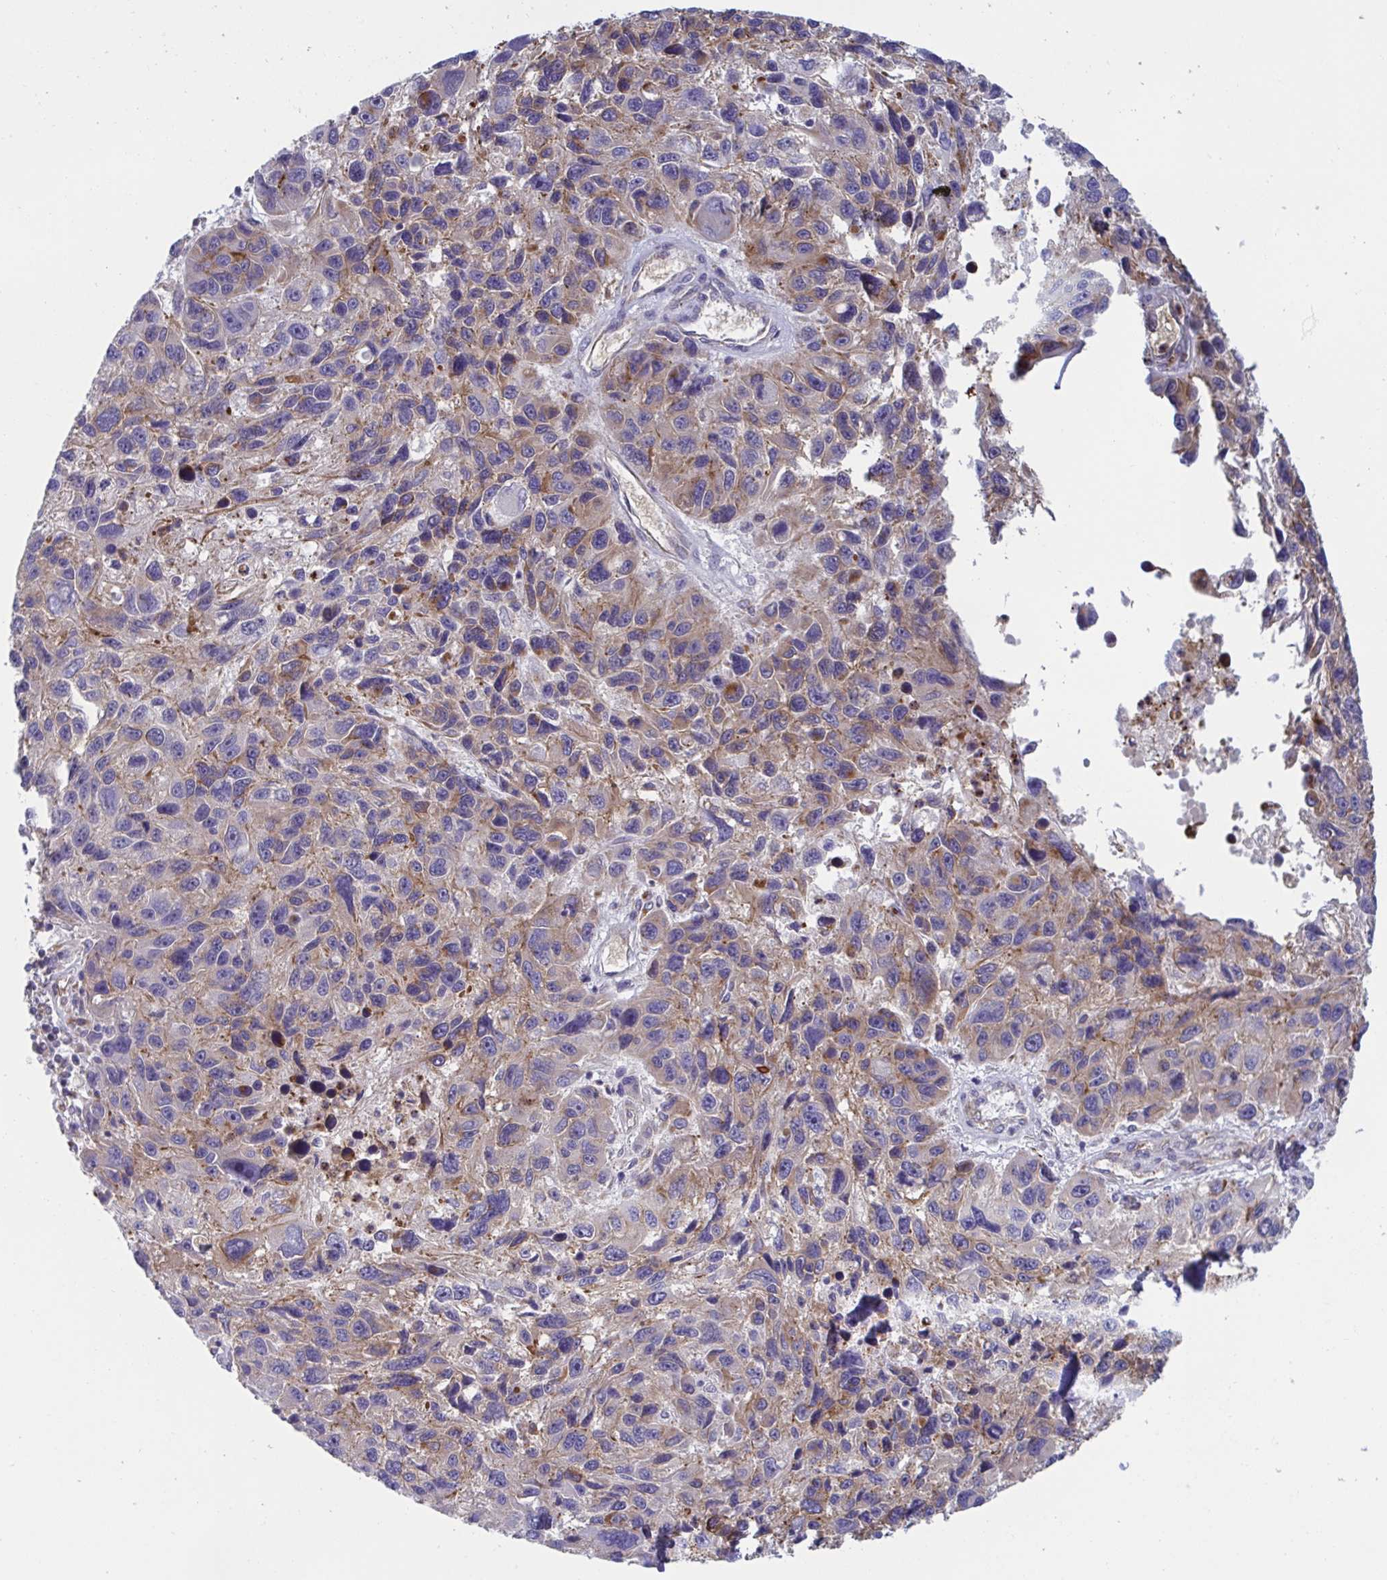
{"staining": {"intensity": "moderate", "quantity": "25%-75%", "location": "cytoplasmic/membranous"}, "tissue": "melanoma", "cell_type": "Tumor cells", "image_type": "cancer", "snomed": [{"axis": "morphology", "description": "Malignant melanoma, NOS"}, {"axis": "topography", "description": "Skin"}], "caption": "Immunohistochemistry (IHC) histopathology image of human melanoma stained for a protein (brown), which displays medium levels of moderate cytoplasmic/membranous positivity in about 25%-75% of tumor cells.", "gene": "SLC9A6", "patient": {"sex": "male", "age": 53}}